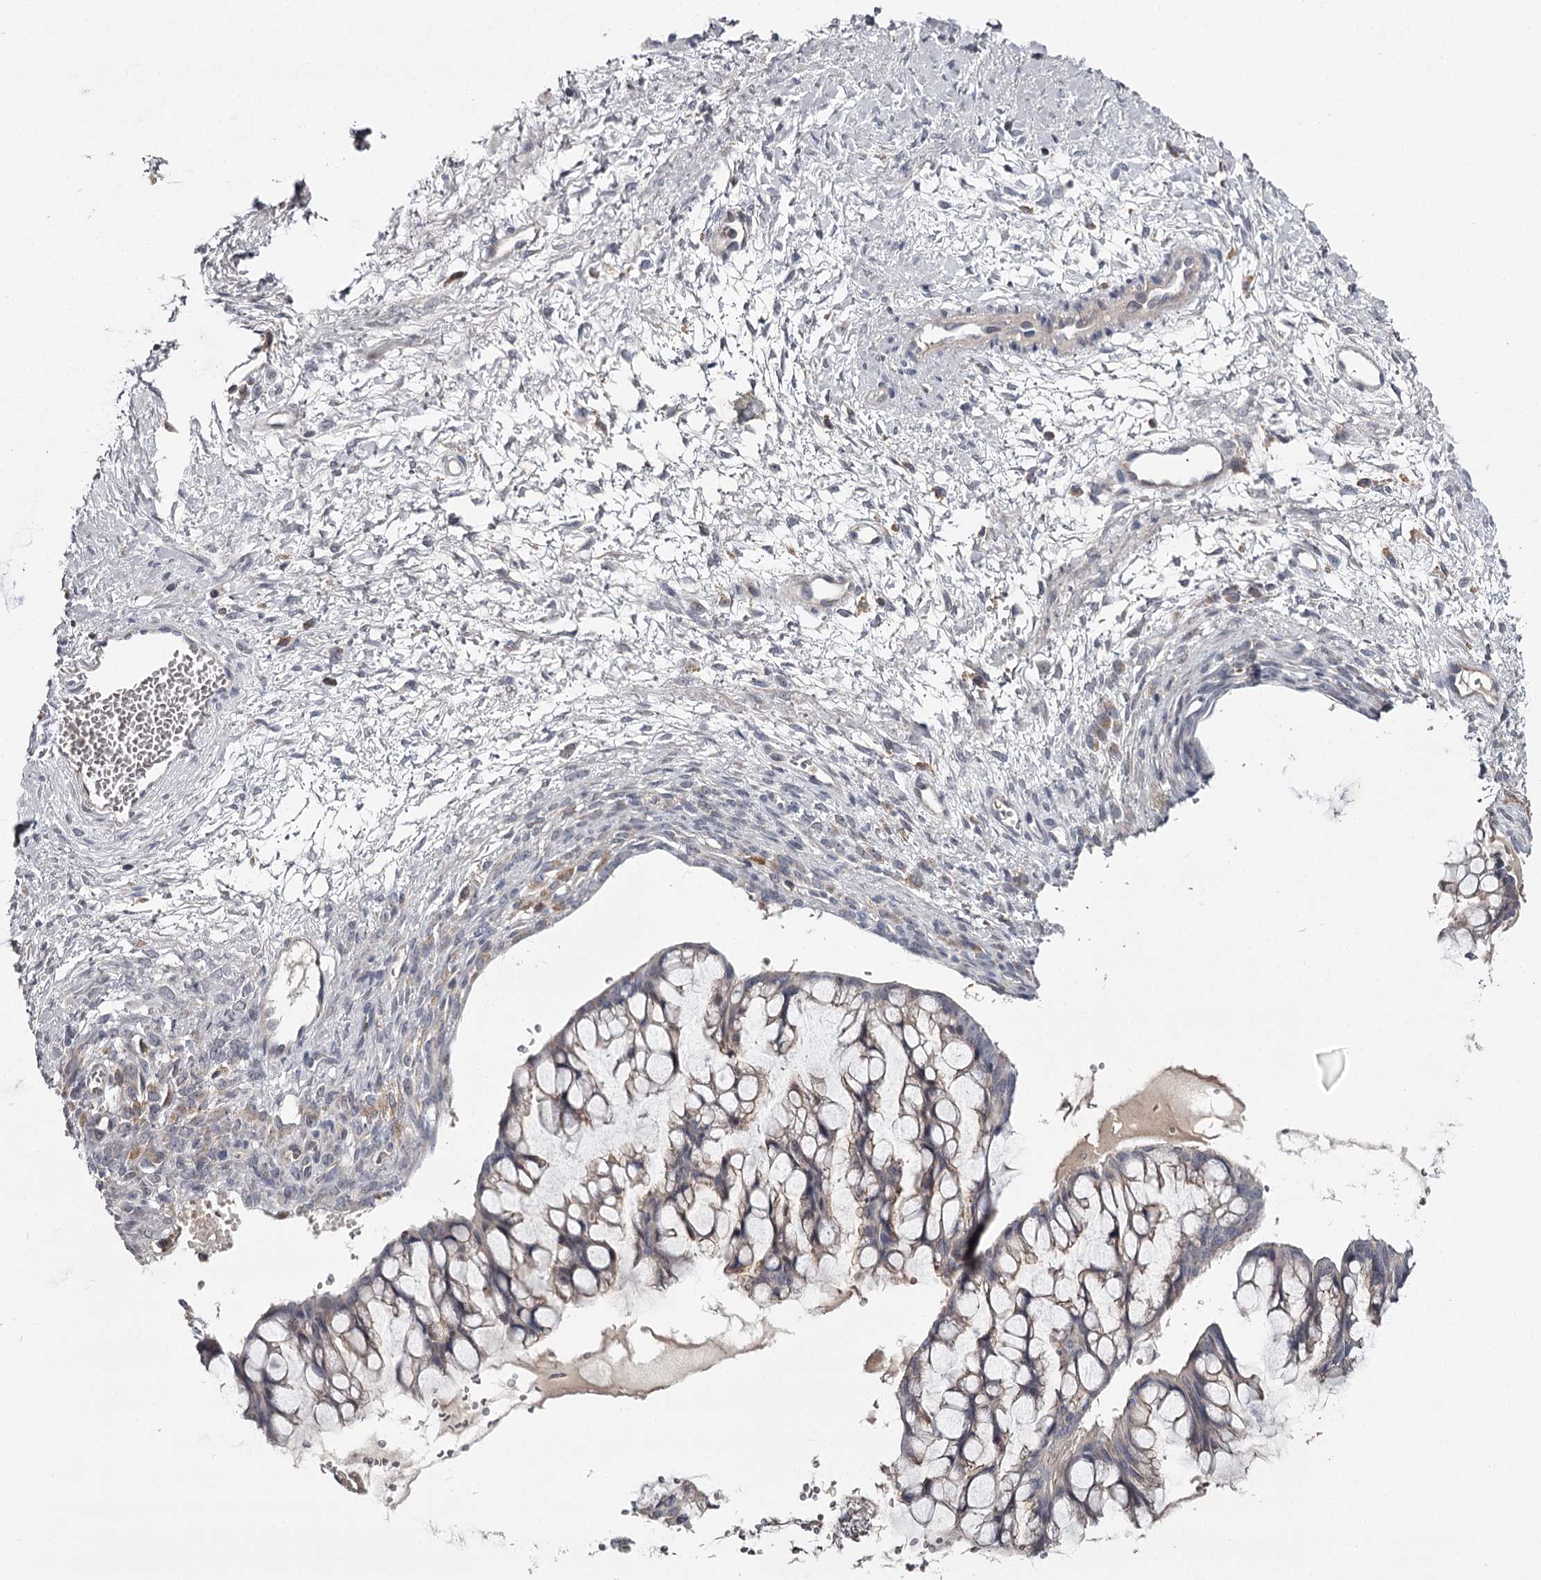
{"staining": {"intensity": "weak", "quantity": "<25%", "location": "cytoplasmic/membranous"}, "tissue": "ovarian cancer", "cell_type": "Tumor cells", "image_type": "cancer", "snomed": [{"axis": "morphology", "description": "Cystadenocarcinoma, mucinous, NOS"}, {"axis": "topography", "description": "Ovary"}], "caption": "The micrograph demonstrates no significant staining in tumor cells of ovarian cancer.", "gene": "RASSF6", "patient": {"sex": "female", "age": 73}}